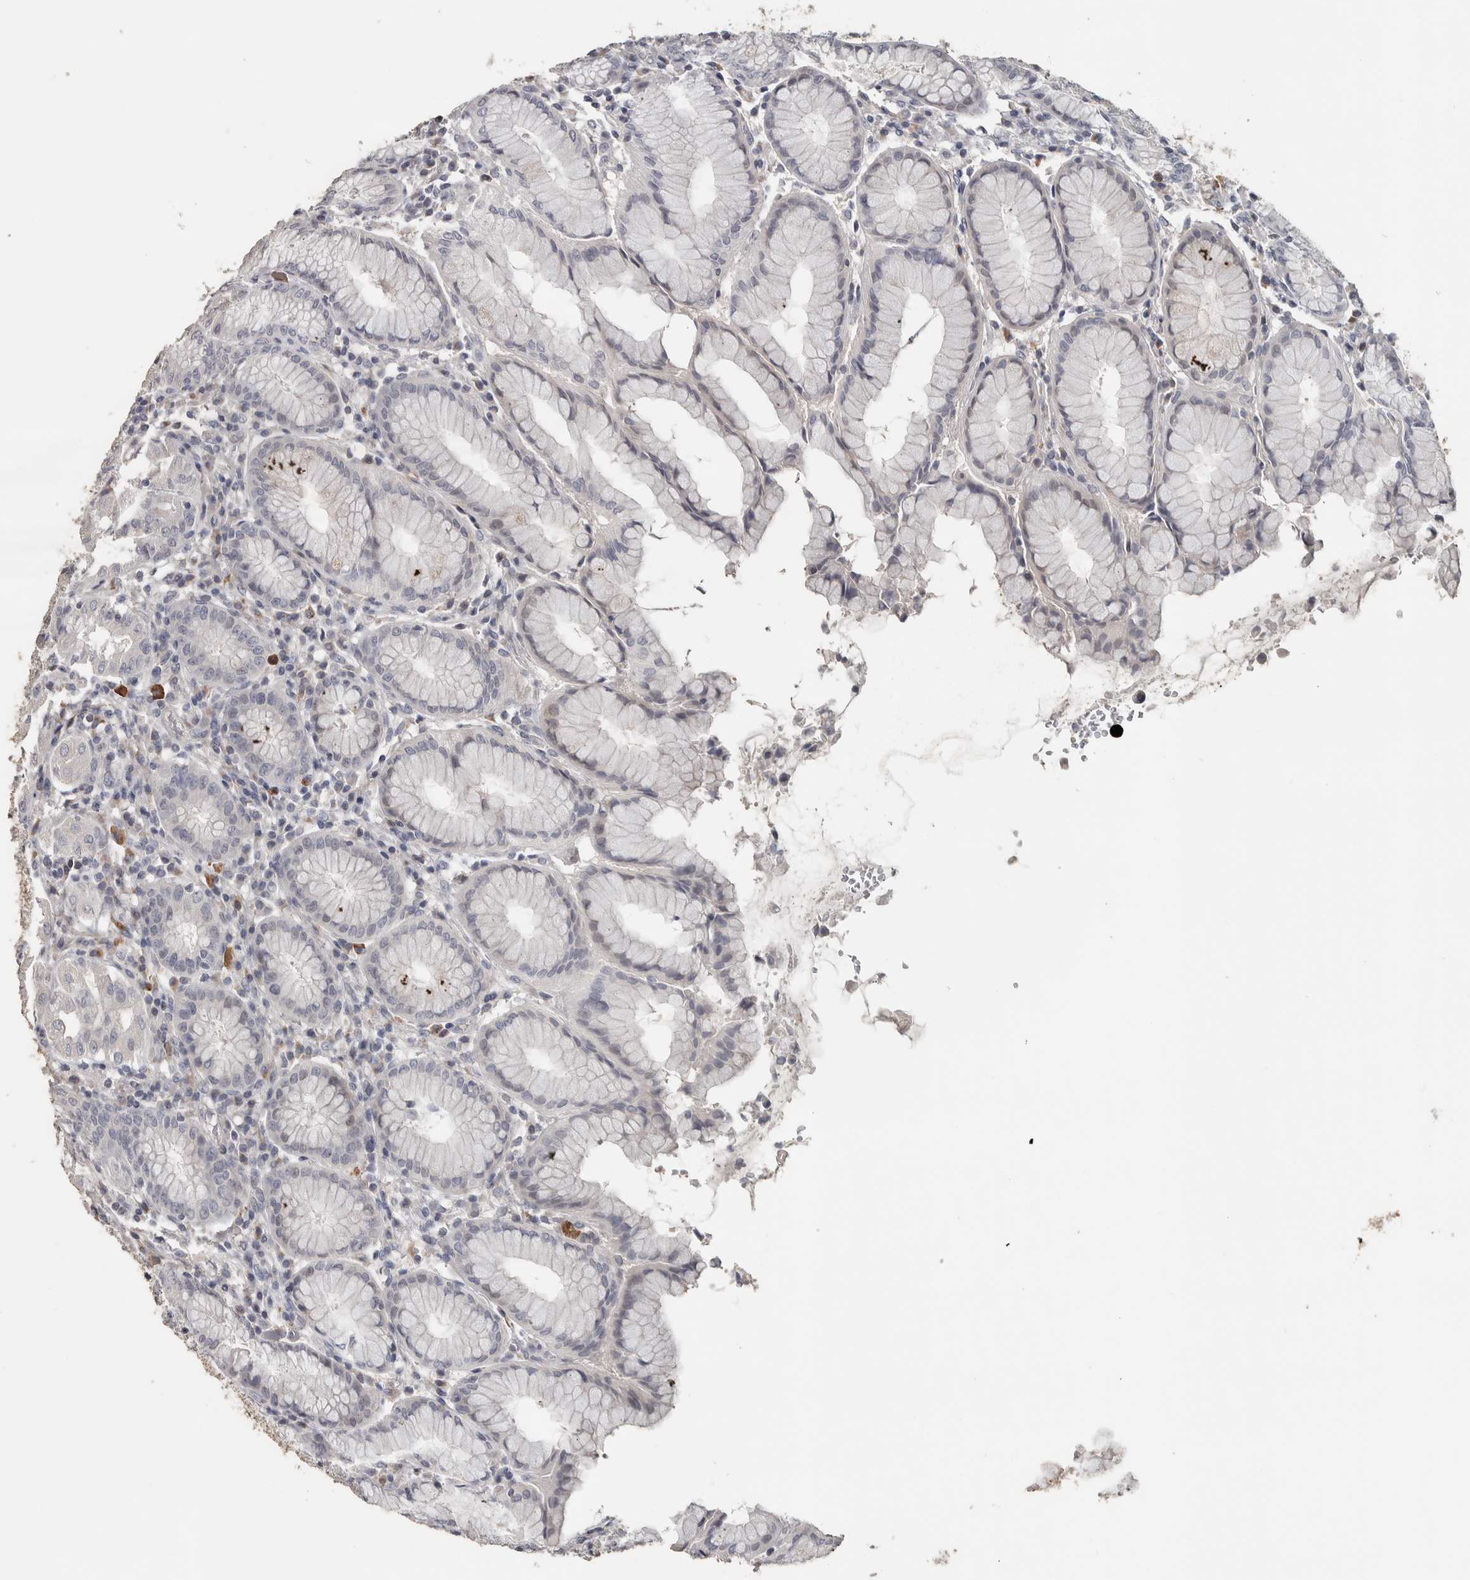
{"staining": {"intensity": "weak", "quantity": "<25%", "location": "cytoplasmic/membranous"}, "tissue": "stomach", "cell_type": "Glandular cells", "image_type": "normal", "snomed": [{"axis": "morphology", "description": "Normal tissue, NOS"}, {"axis": "topography", "description": "Stomach"}, {"axis": "topography", "description": "Stomach, lower"}], "caption": "Human stomach stained for a protein using IHC demonstrates no expression in glandular cells.", "gene": "NECAB1", "patient": {"sex": "female", "age": 56}}